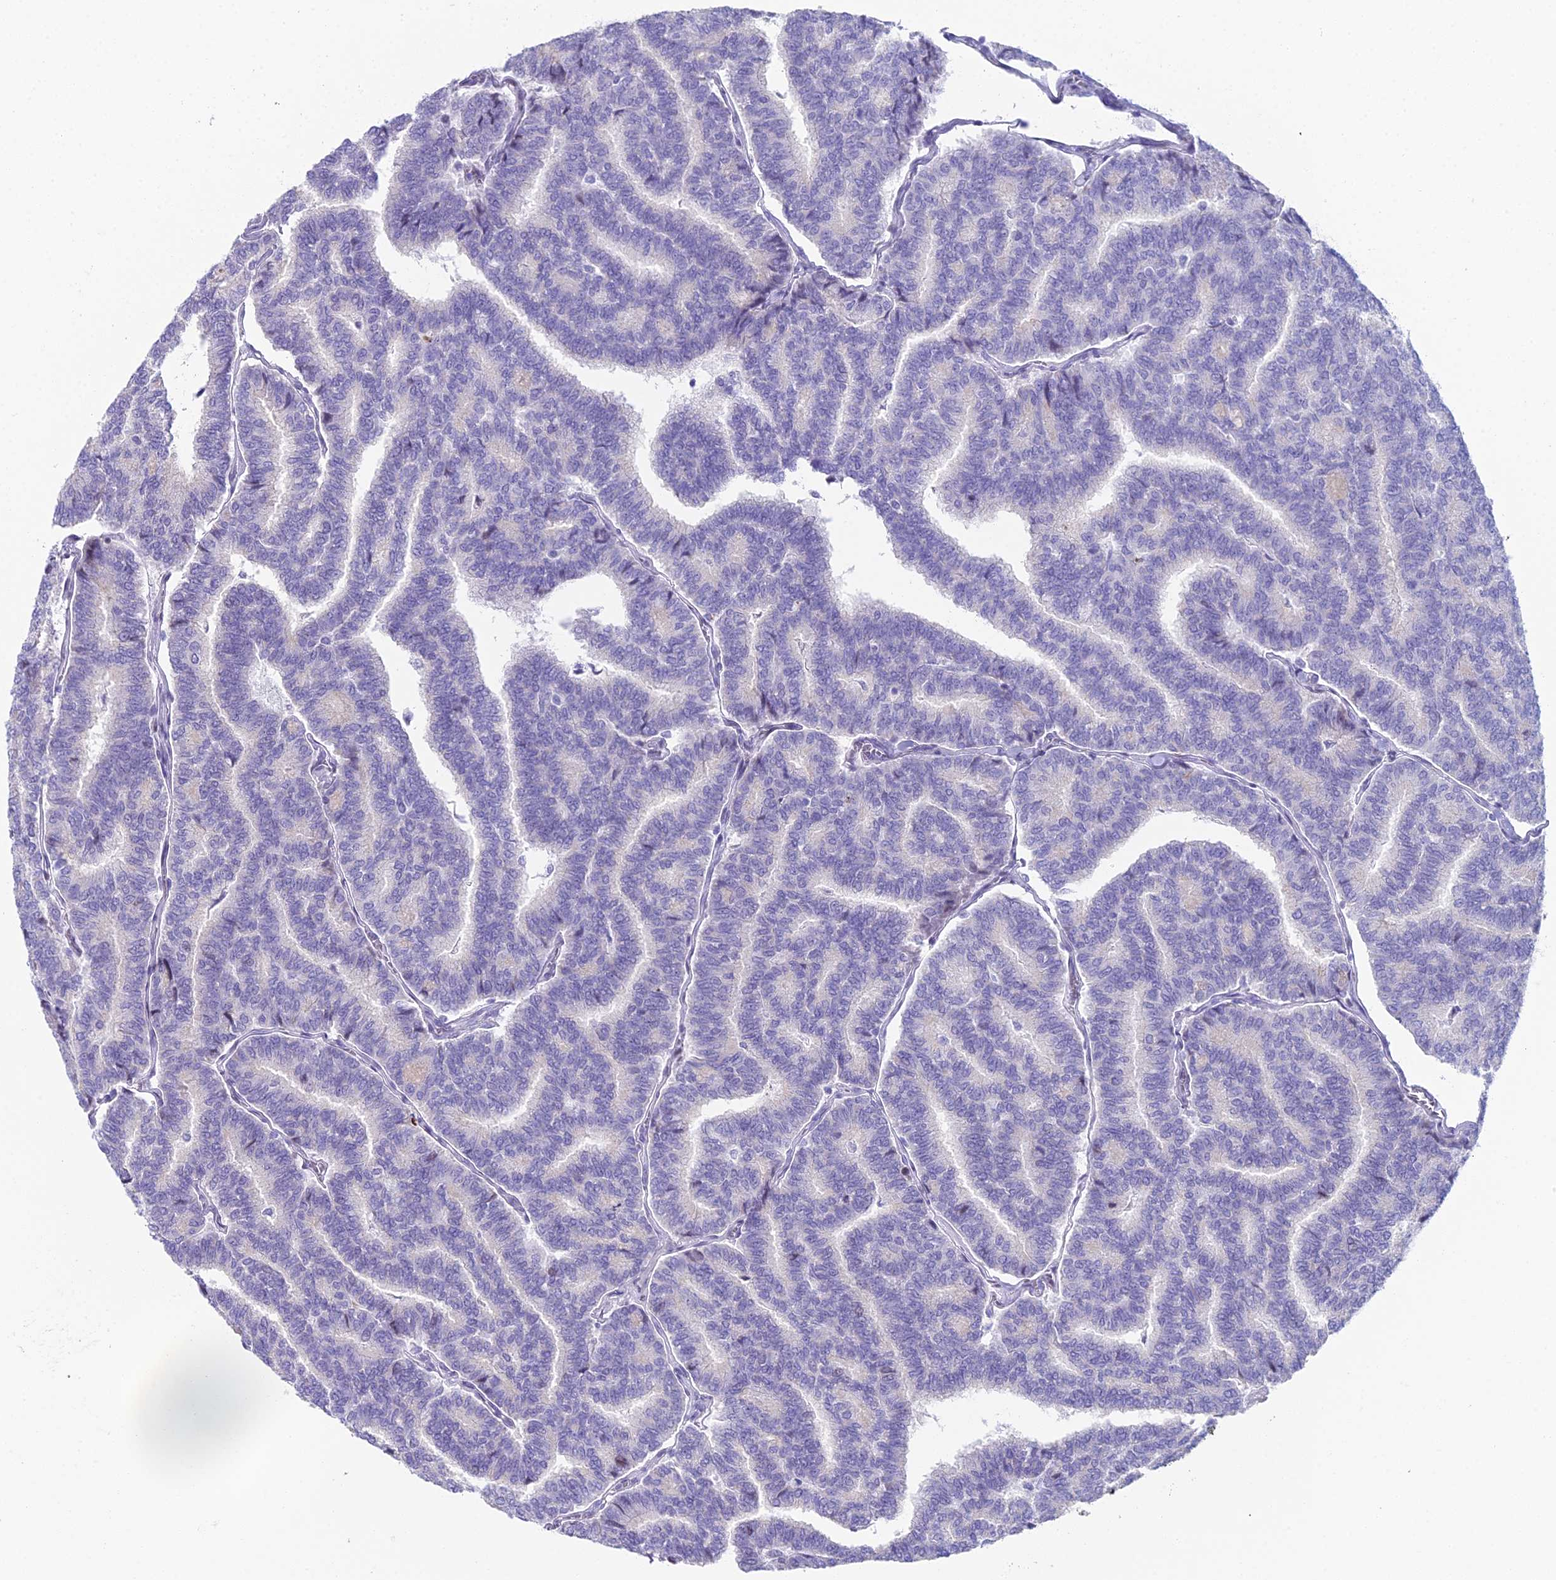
{"staining": {"intensity": "negative", "quantity": "none", "location": "none"}, "tissue": "thyroid cancer", "cell_type": "Tumor cells", "image_type": "cancer", "snomed": [{"axis": "morphology", "description": "Papillary adenocarcinoma, NOS"}, {"axis": "topography", "description": "Thyroid gland"}], "caption": "Micrograph shows no significant protein staining in tumor cells of papillary adenocarcinoma (thyroid). The staining was performed using DAB (3,3'-diaminobenzidine) to visualize the protein expression in brown, while the nuclei were stained in blue with hematoxylin (Magnification: 20x).", "gene": "CC2D2A", "patient": {"sex": "female", "age": 35}}